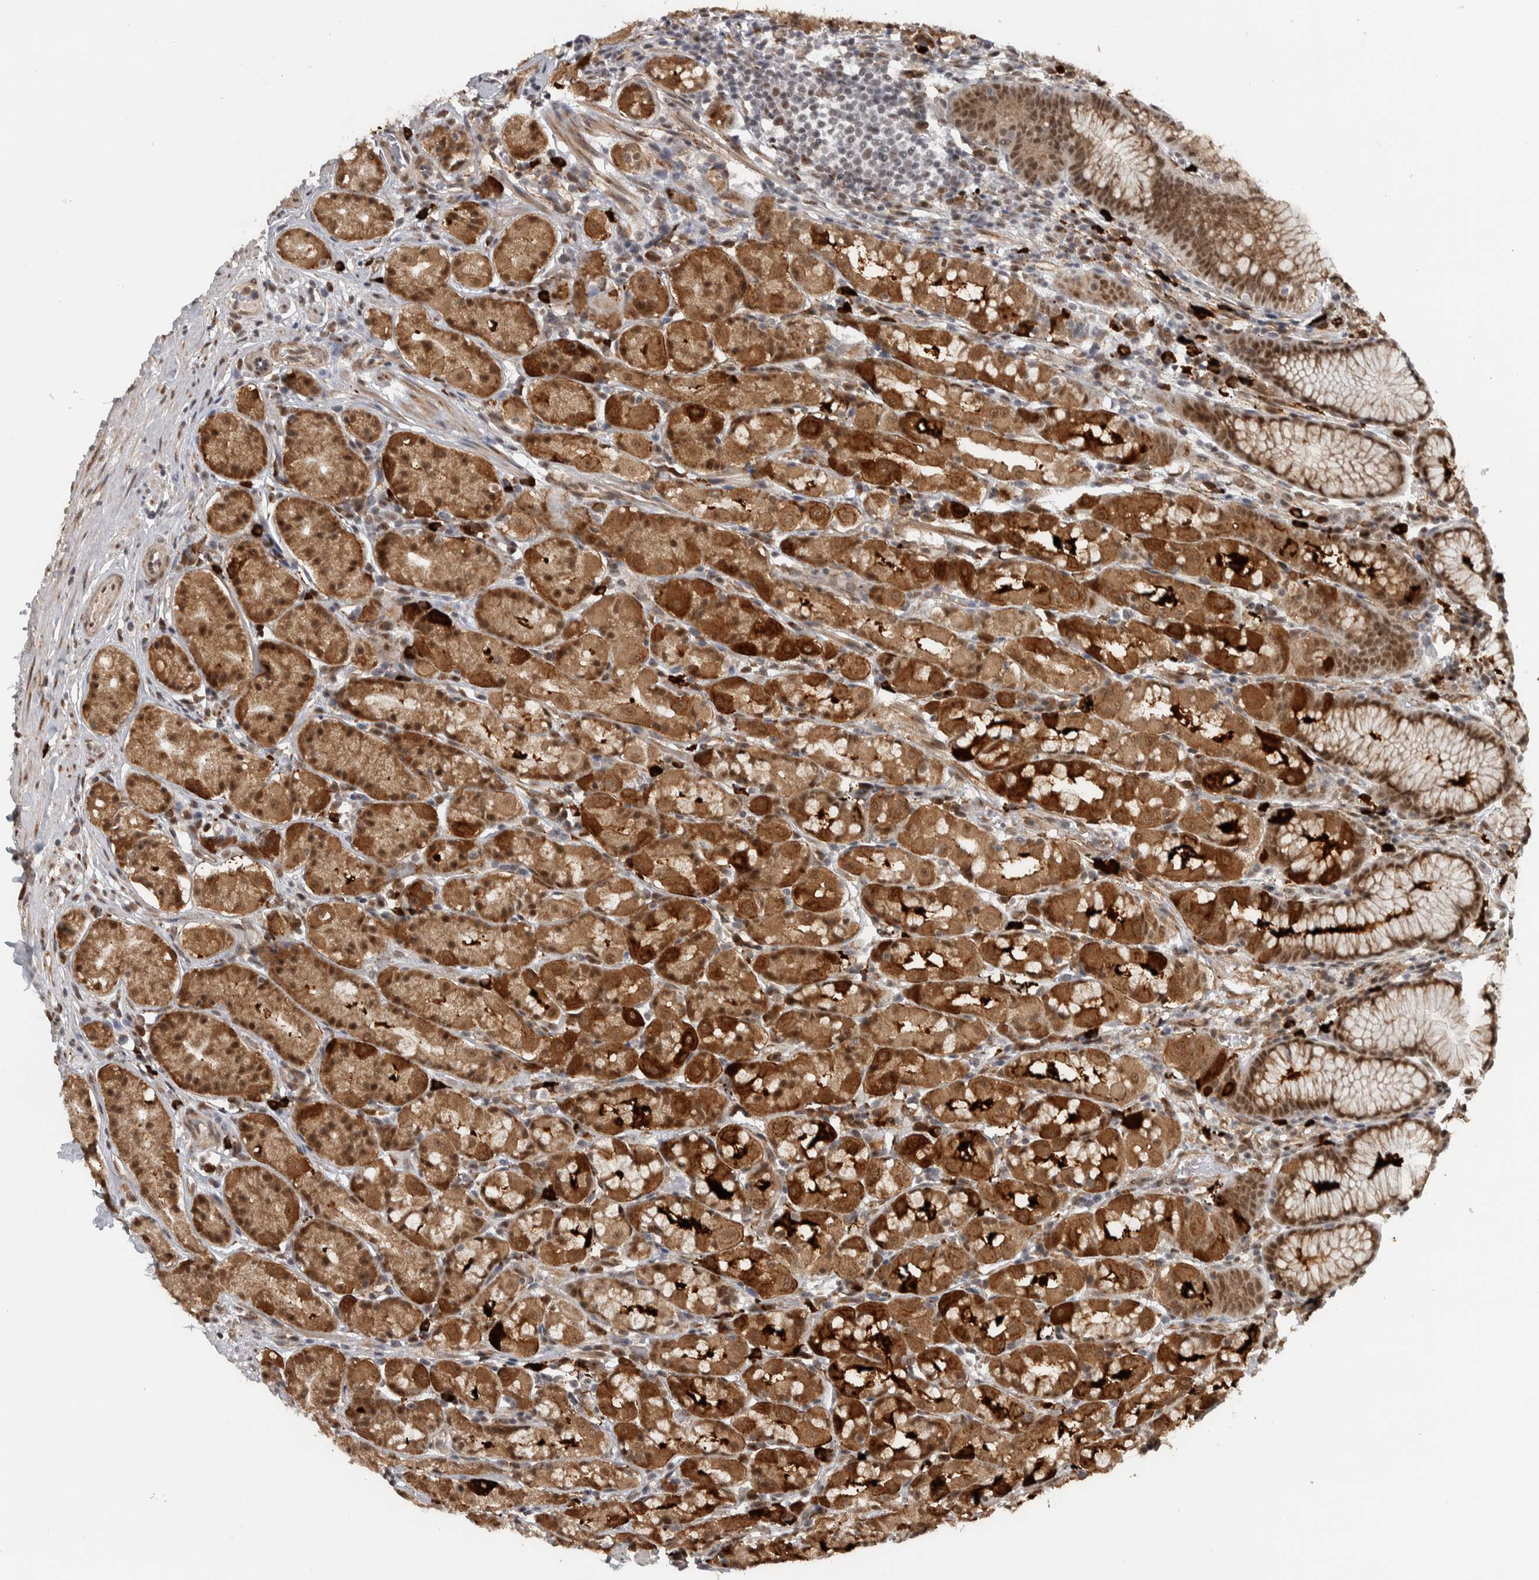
{"staining": {"intensity": "moderate", "quantity": ">75%", "location": "cytoplasmic/membranous,nuclear"}, "tissue": "stomach", "cell_type": "Glandular cells", "image_type": "normal", "snomed": [{"axis": "morphology", "description": "Normal tissue, NOS"}, {"axis": "topography", "description": "Stomach, lower"}], "caption": "This image demonstrates IHC staining of normal human stomach, with medium moderate cytoplasmic/membranous,nuclear expression in approximately >75% of glandular cells.", "gene": "DDX42", "patient": {"sex": "female", "age": 56}}